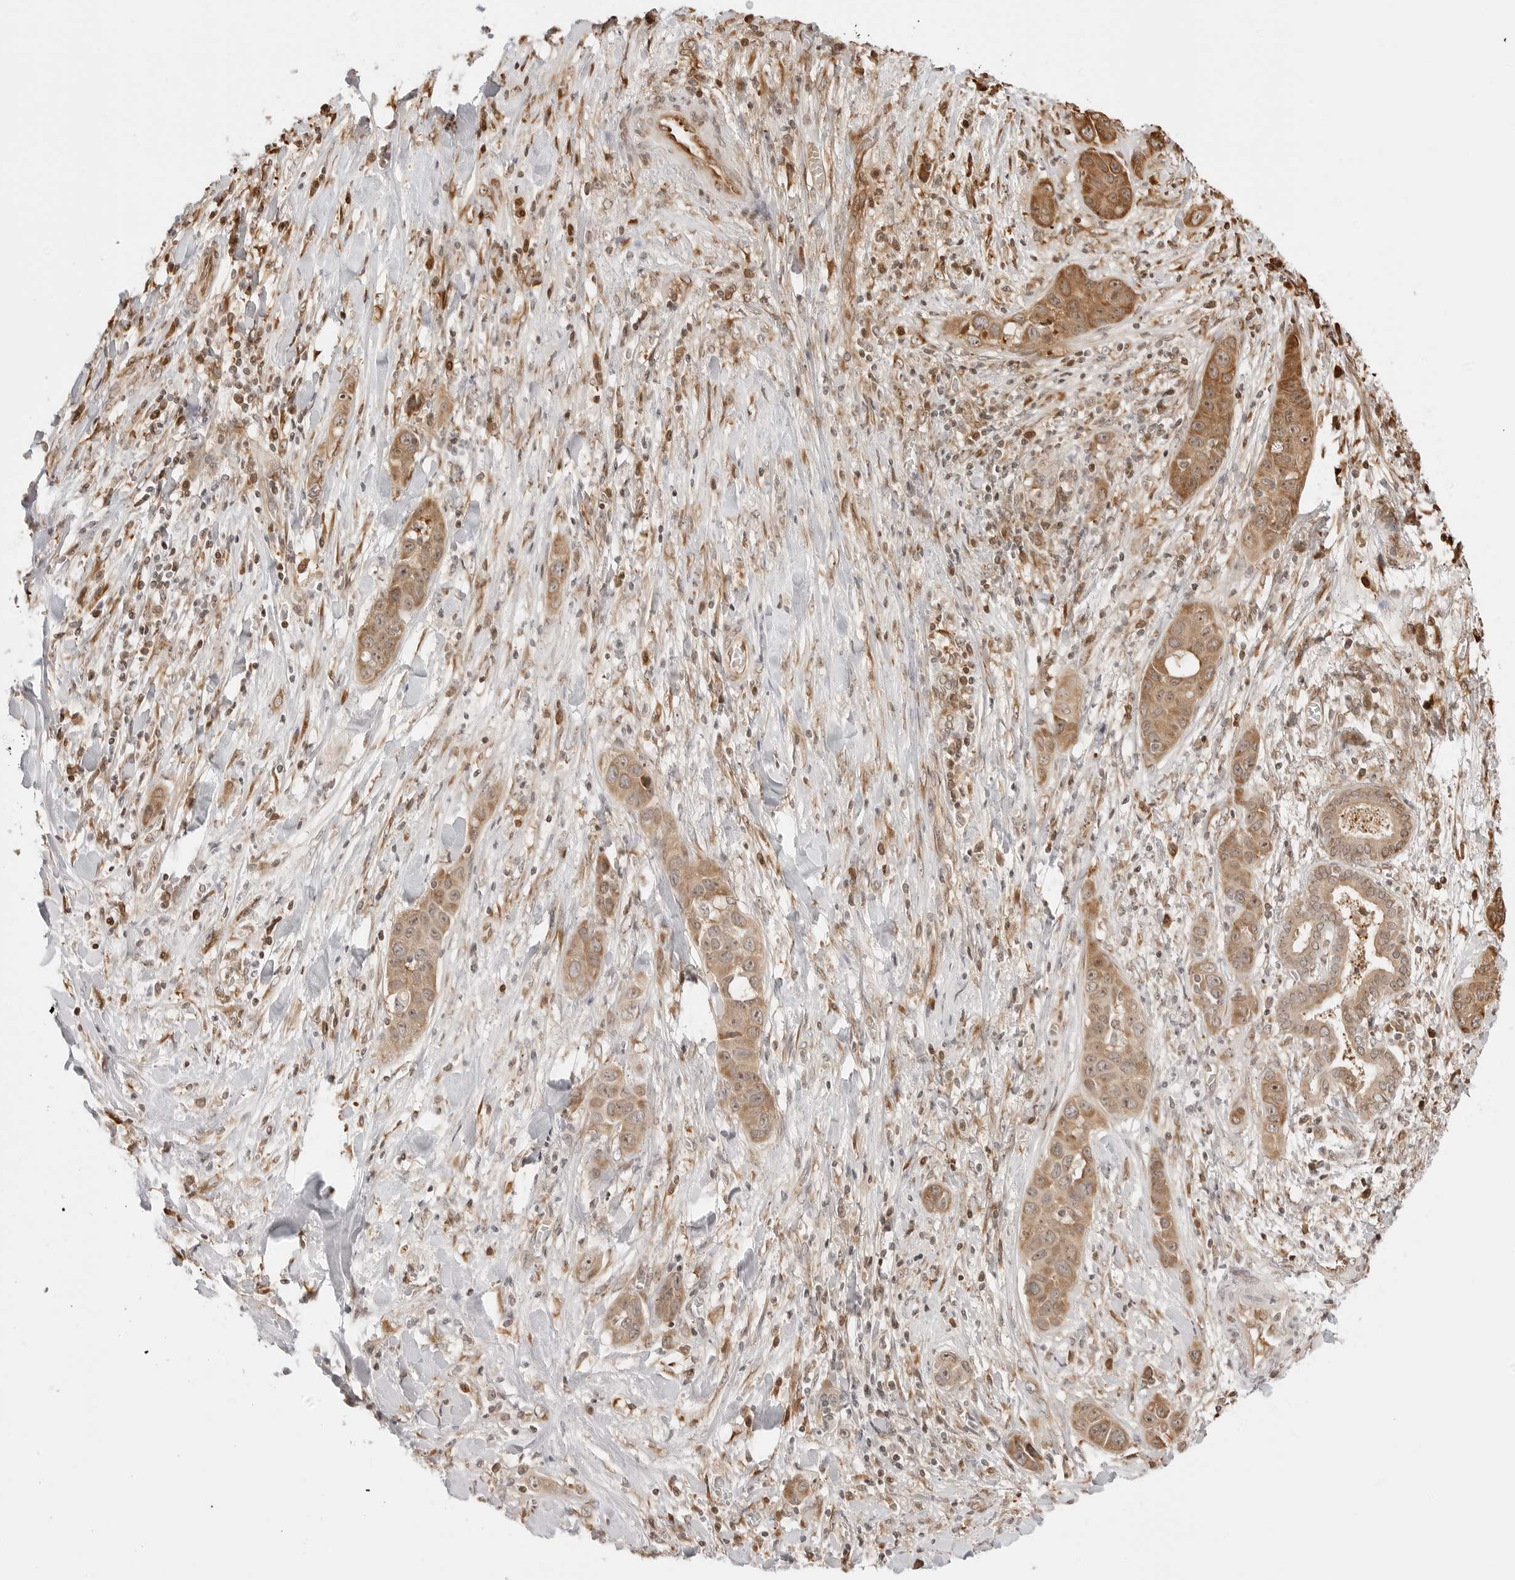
{"staining": {"intensity": "moderate", "quantity": ">75%", "location": "cytoplasmic/membranous,nuclear"}, "tissue": "liver cancer", "cell_type": "Tumor cells", "image_type": "cancer", "snomed": [{"axis": "morphology", "description": "Cholangiocarcinoma"}, {"axis": "topography", "description": "Liver"}], "caption": "The histopathology image shows a brown stain indicating the presence of a protein in the cytoplasmic/membranous and nuclear of tumor cells in liver cancer. (IHC, brightfield microscopy, high magnification).", "gene": "FKBP14", "patient": {"sex": "female", "age": 52}}